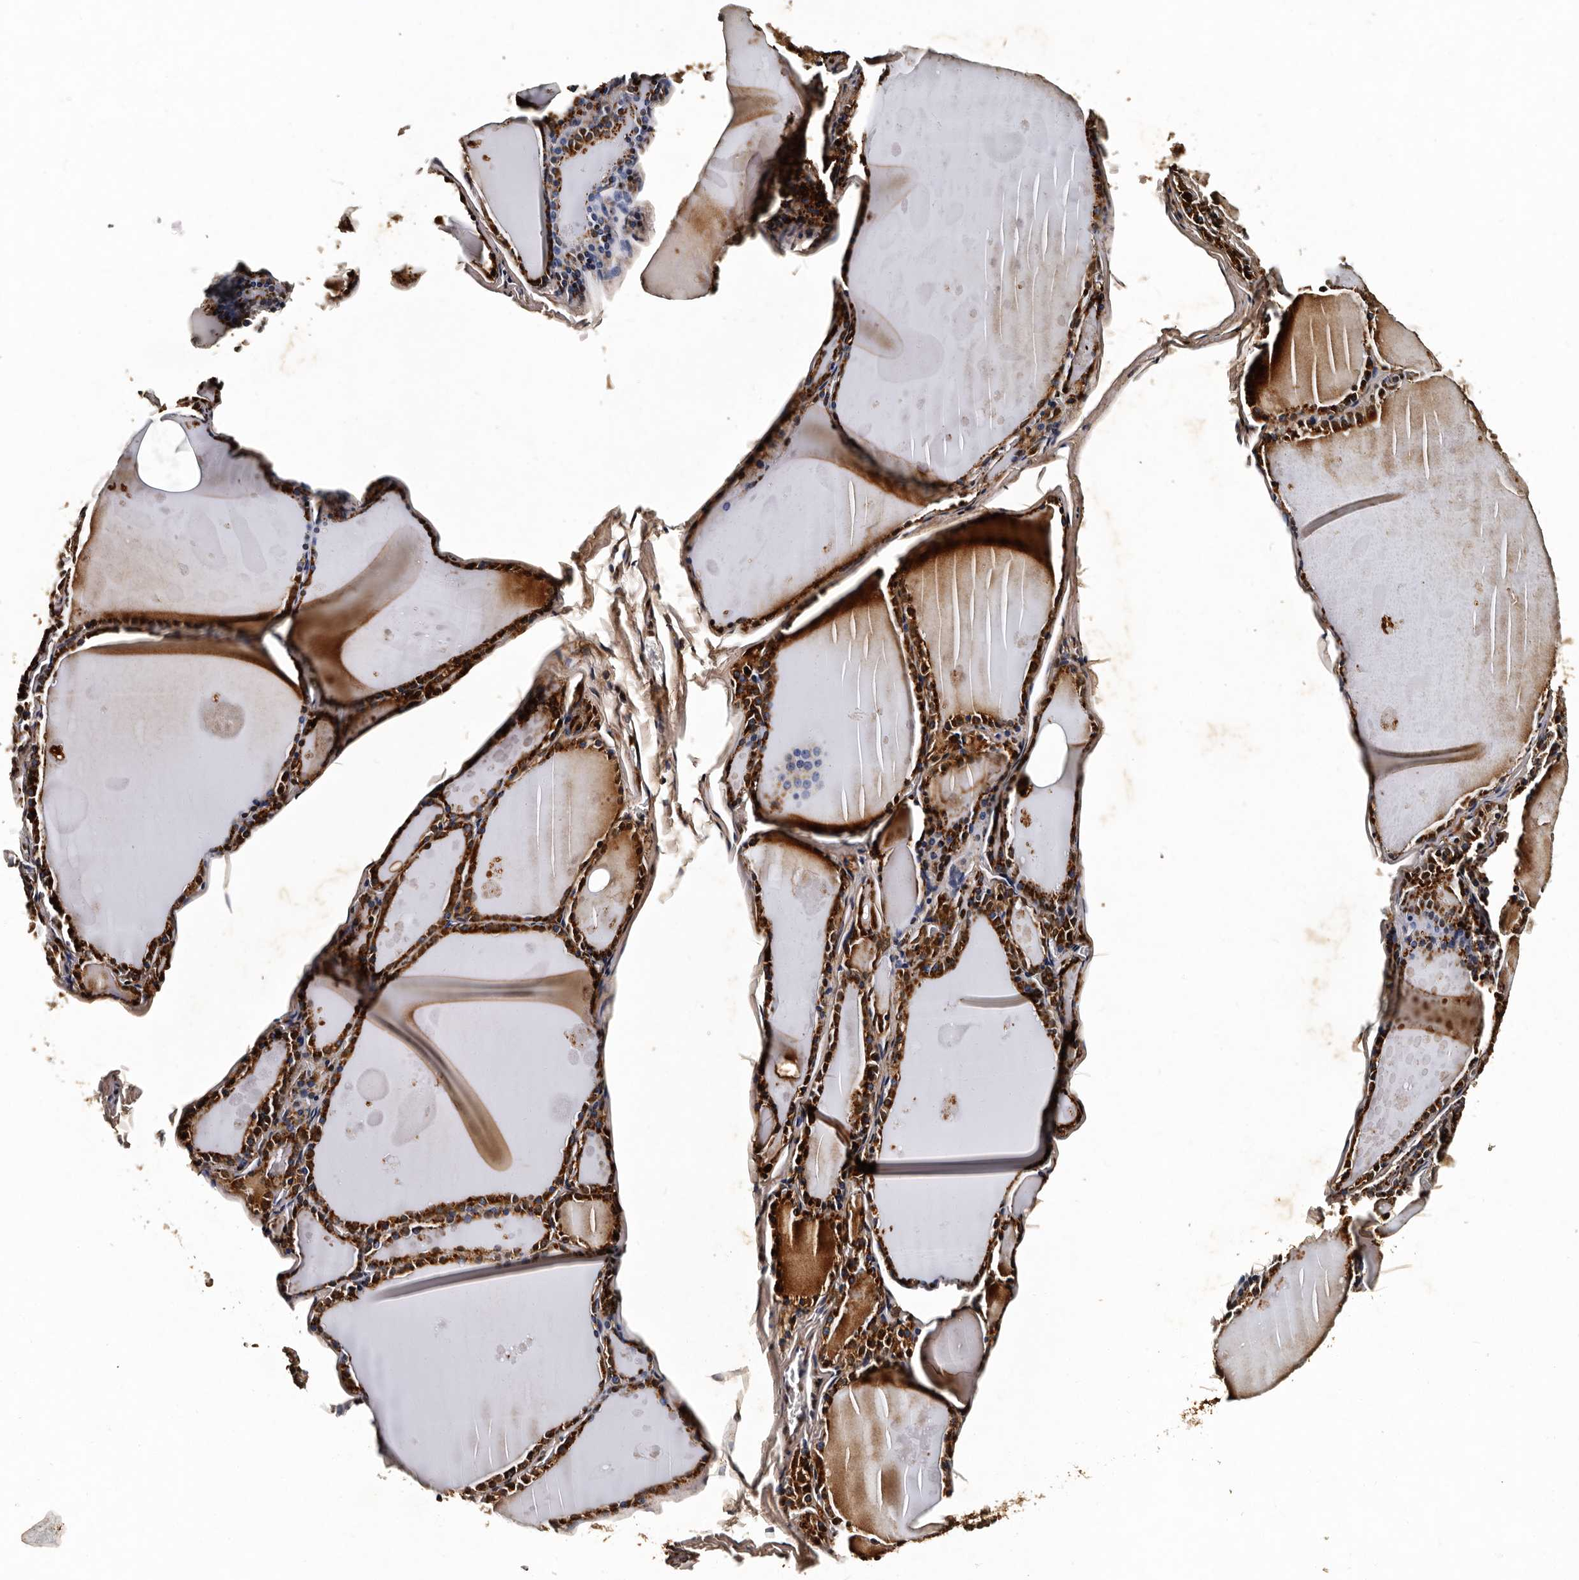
{"staining": {"intensity": "strong", "quantity": ">75%", "location": "cytoplasmic/membranous"}, "tissue": "thyroid gland", "cell_type": "Glandular cells", "image_type": "normal", "snomed": [{"axis": "morphology", "description": "Normal tissue, NOS"}, {"axis": "topography", "description": "Thyroid gland"}], "caption": "Immunohistochemistry histopathology image of unremarkable thyroid gland stained for a protein (brown), which demonstrates high levels of strong cytoplasmic/membranous expression in approximately >75% of glandular cells.", "gene": "CPNE3", "patient": {"sex": "male", "age": 56}}